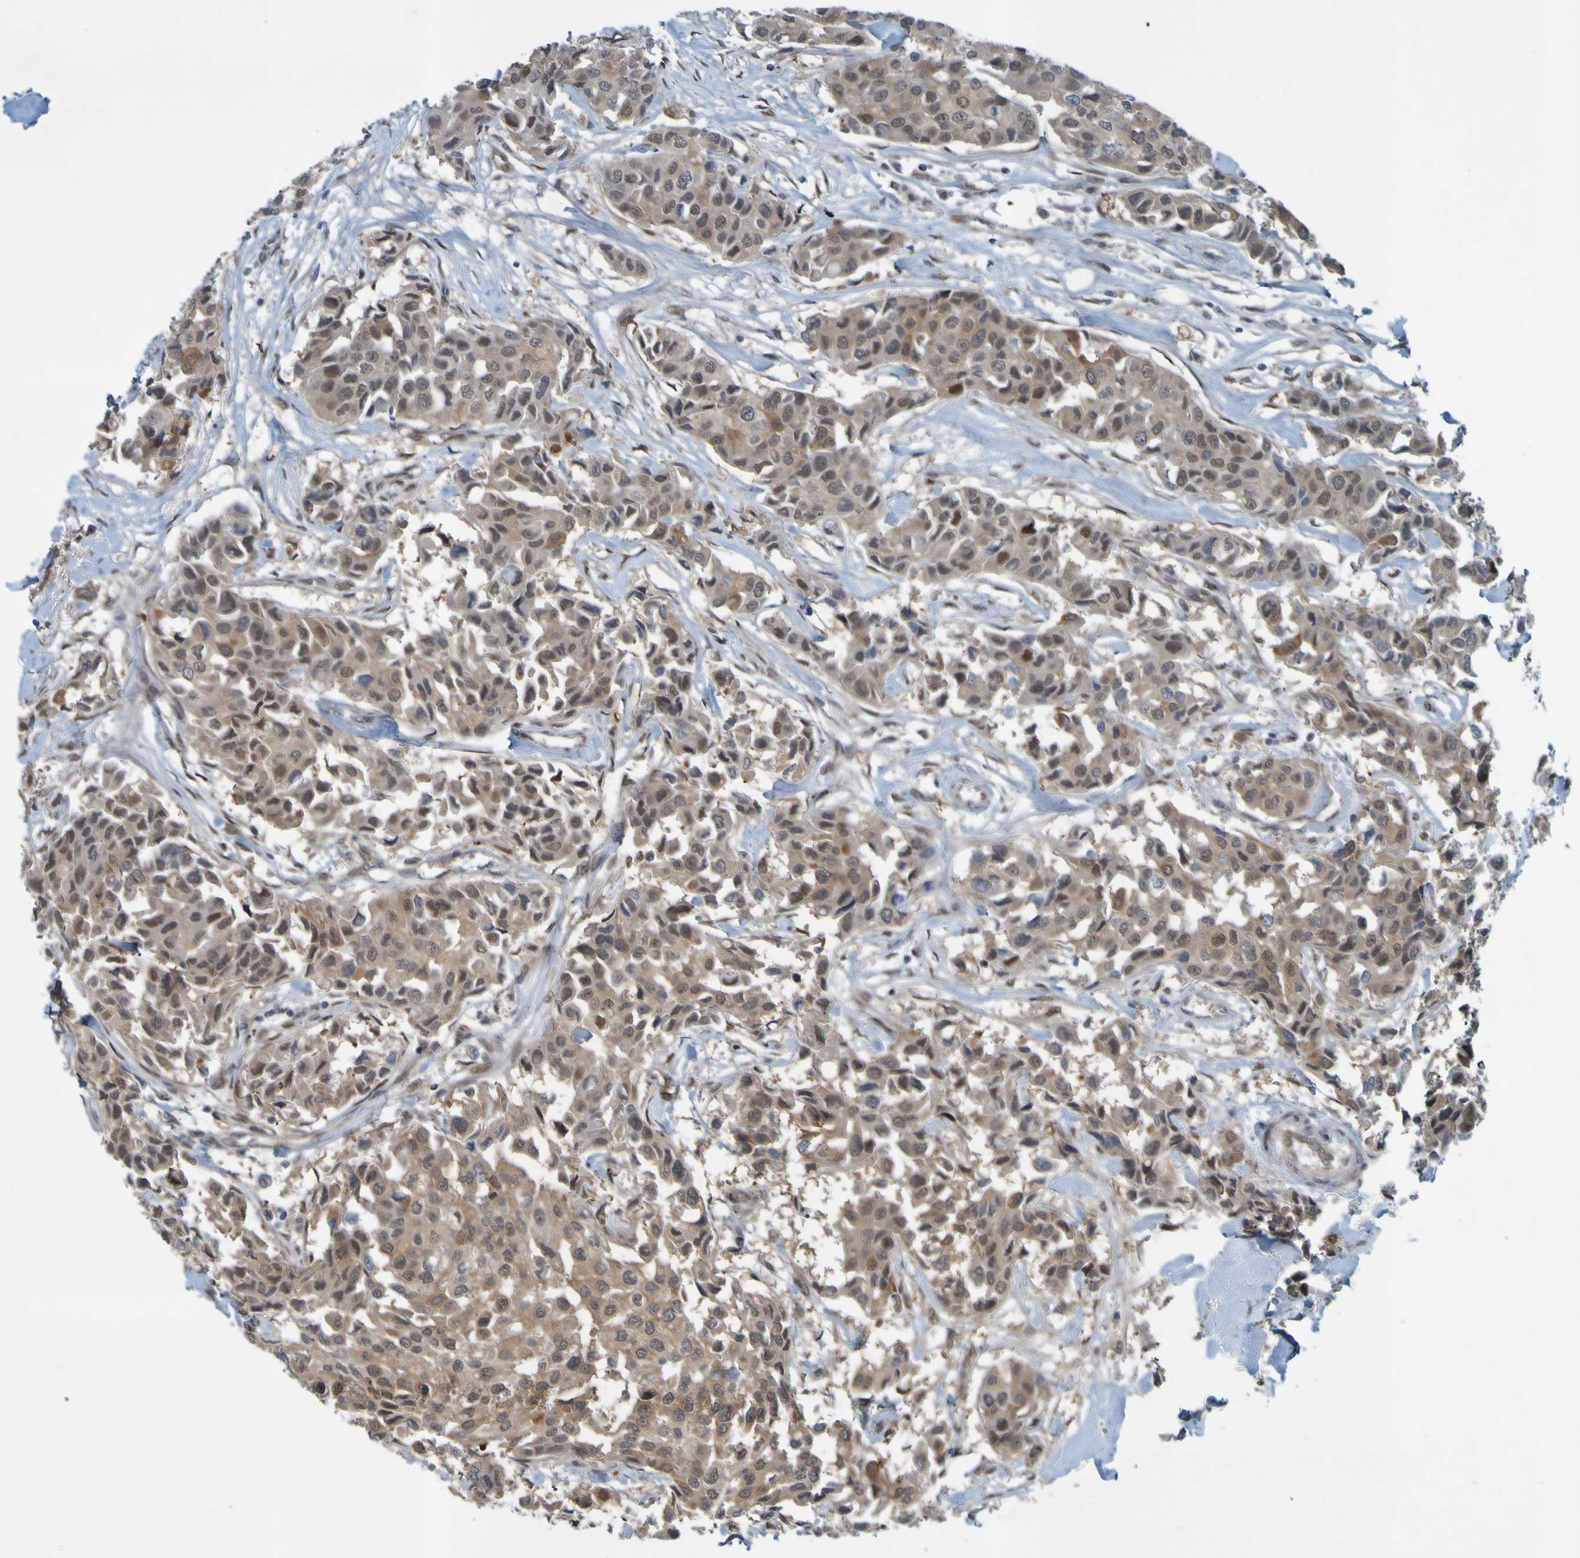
{"staining": {"intensity": "moderate", "quantity": ">75%", "location": "cytoplasmic/membranous,nuclear"}, "tissue": "breast cancer", "cell_type": "Tumor cells", "image_type": "cancer", "snomed": [{"axis": "morphology", "description": "Duct carcinoma"}, {"axis": "topography", "description": "Breast"}], "caption": "A brown stain highlights moderate cytoplasmic/membranous and nuclear expression of a protein in intraductal carcinoma (breast) tumor cells.", "gene": "MCPH1", "patient": {"sex": "female", "age": 80}}